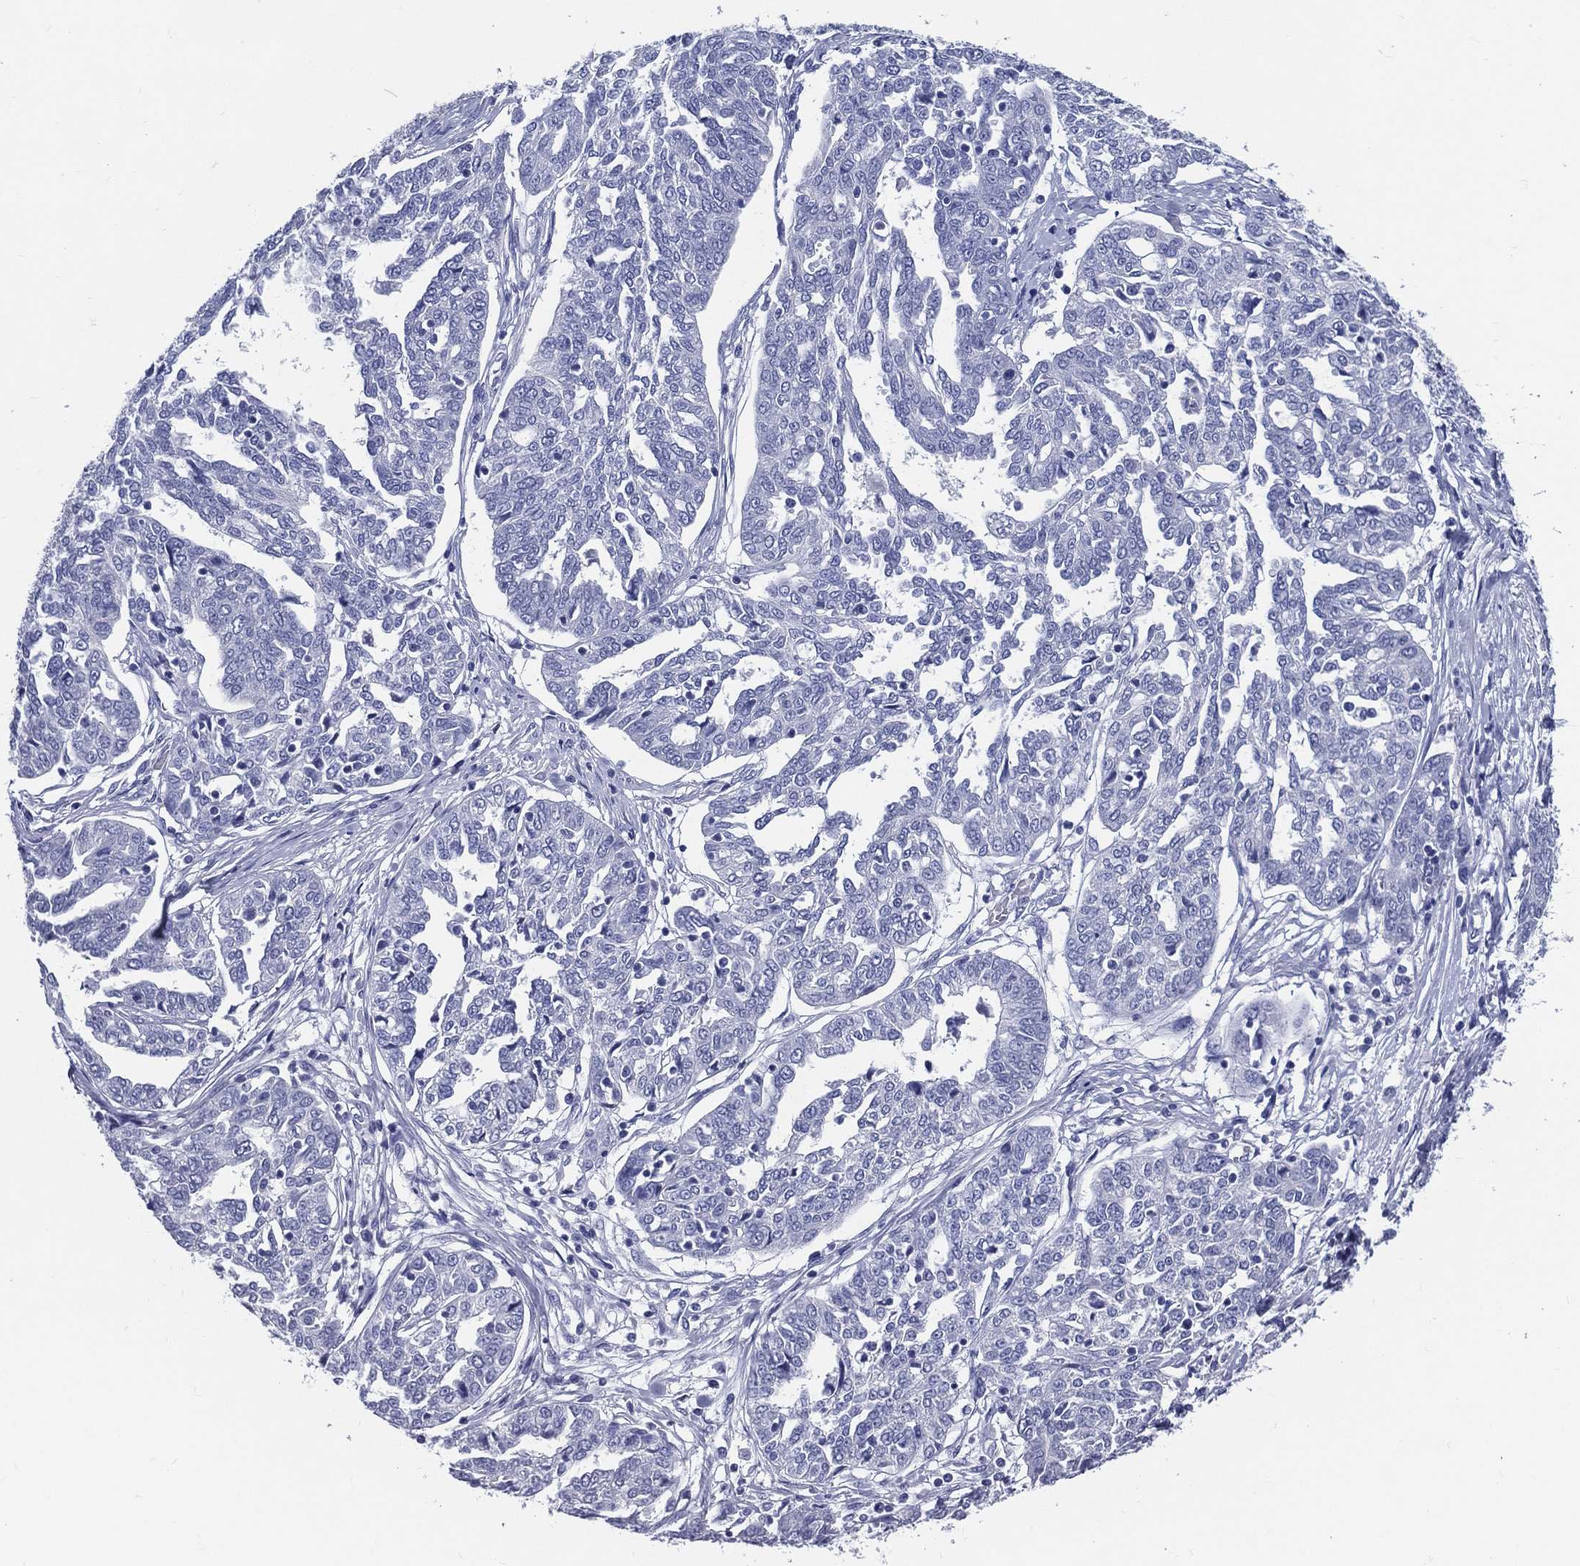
{"staining": {"intensity": "negative", "quantity": "none", "location": "none"}, "tissue": "ovarian cancer", "cell_type": "Tumor cells", "image_type": "cancer", "snomed": [{"axis": "morphology", "description": "Cystadenocarcinoma, serous, NOS"}, {"axis": "topography", "description": "Ovary"}], "caption": "A high-resolution image shows immunohistochemistry staining of ovarian cancer (serous cystadenocarcinoma), which exhibits no significant staining in tumor cells. Brightfield microscopy of immunohistochemistry (IHC) stained with DAB (3,3'-diaminobenzidine) (brown) and hematoxylin (blue), captured at high magnification.", "gene": "ACE2", "patient": {"sex": "female", "age": 67}}